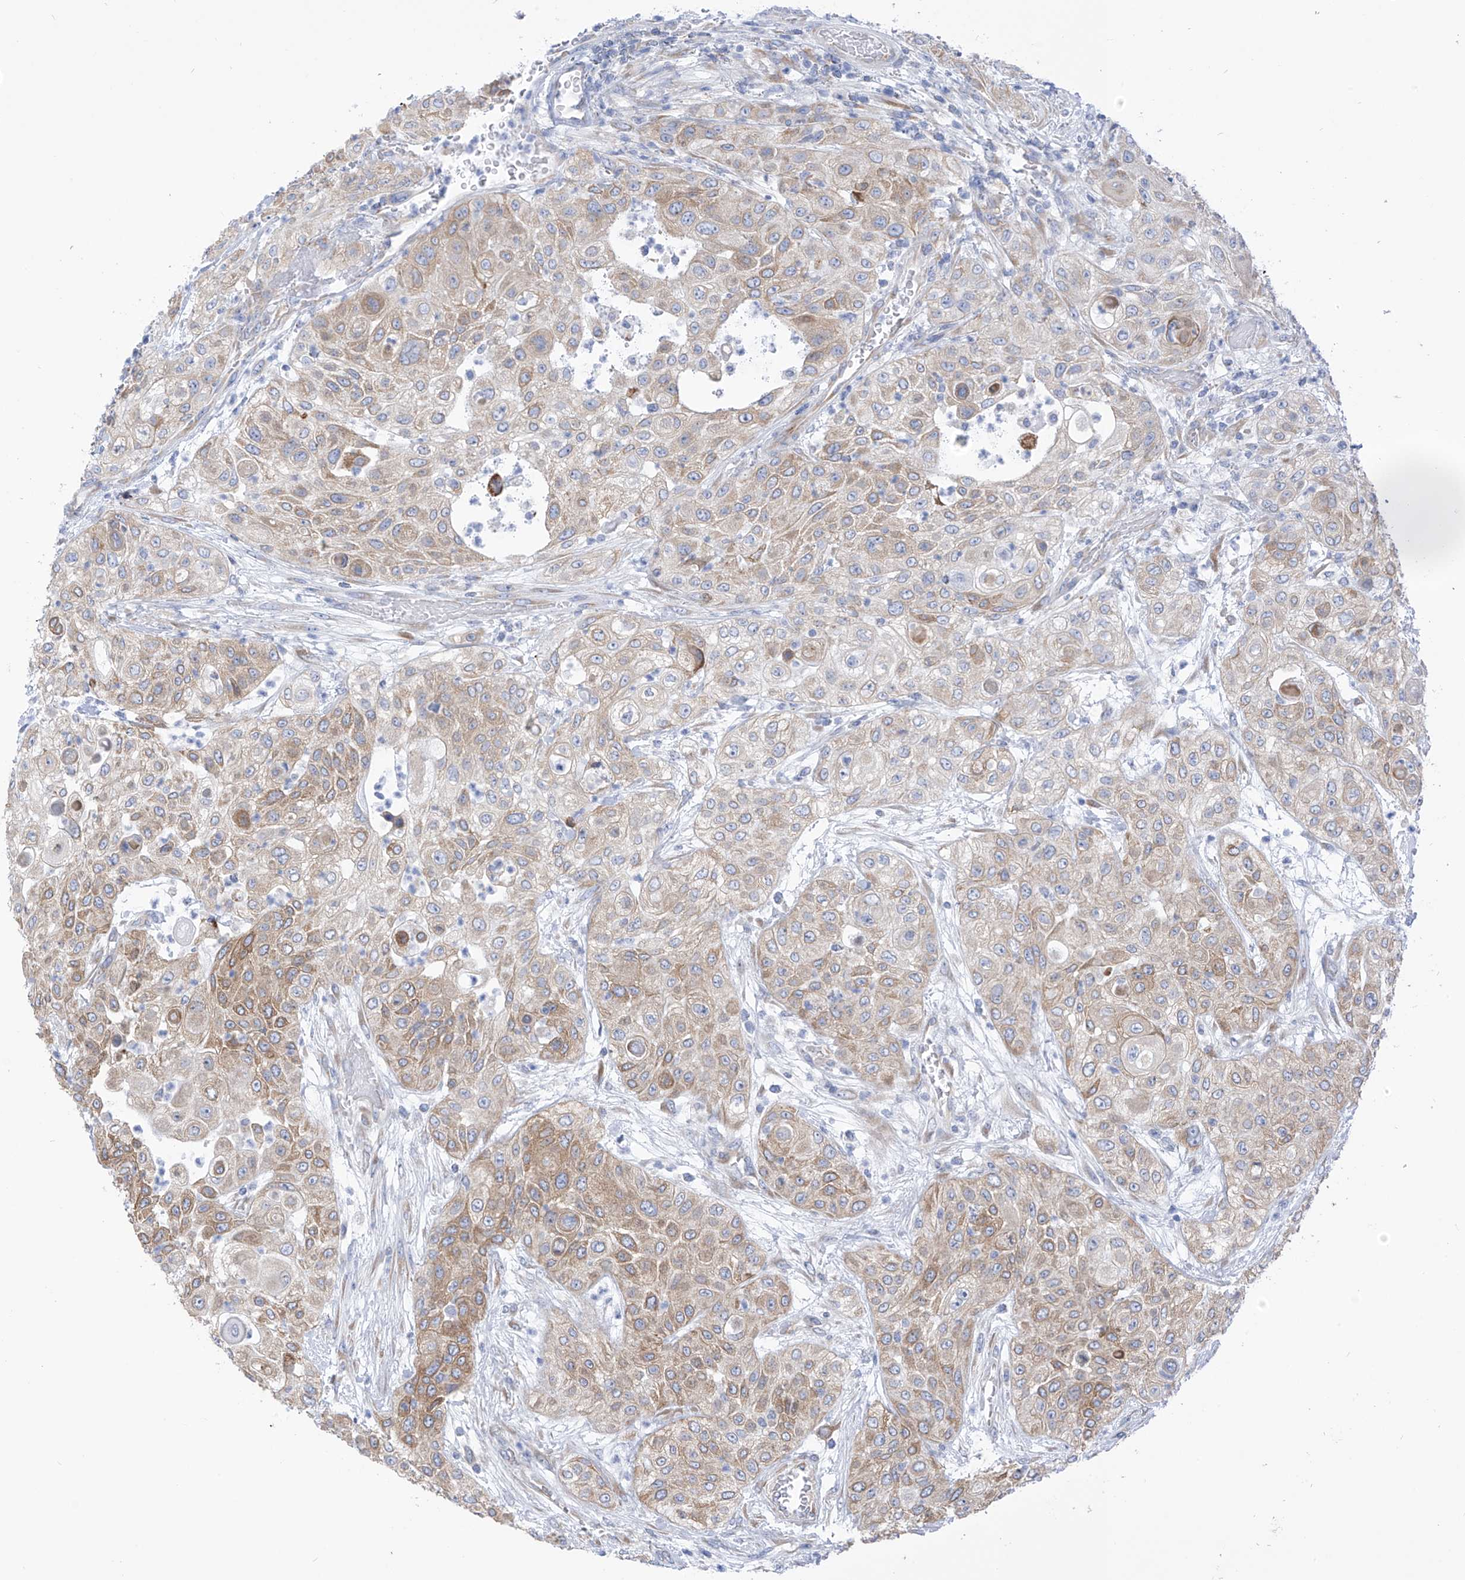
{"staining": {"intensity": "moderate", "quantity": ">75%", "location": "cytoplasmic/membranous"}, "tissue": "urothelial cancer", "cell_type": "Tumor cells", "image_type": "cancer", "snomed": [{"axis": "morphology", "description": "Urothelial carcinoma, High grade"}, {"axis": "topography", "description": "Urinary bladder"}], "caption": "Moderate cytoplasmic/membranous expression is present in approximately >75% of tumor cells in urothelial cancer.", "gene": "RCN2", "patient": {"sex": "female", "age": 79}}